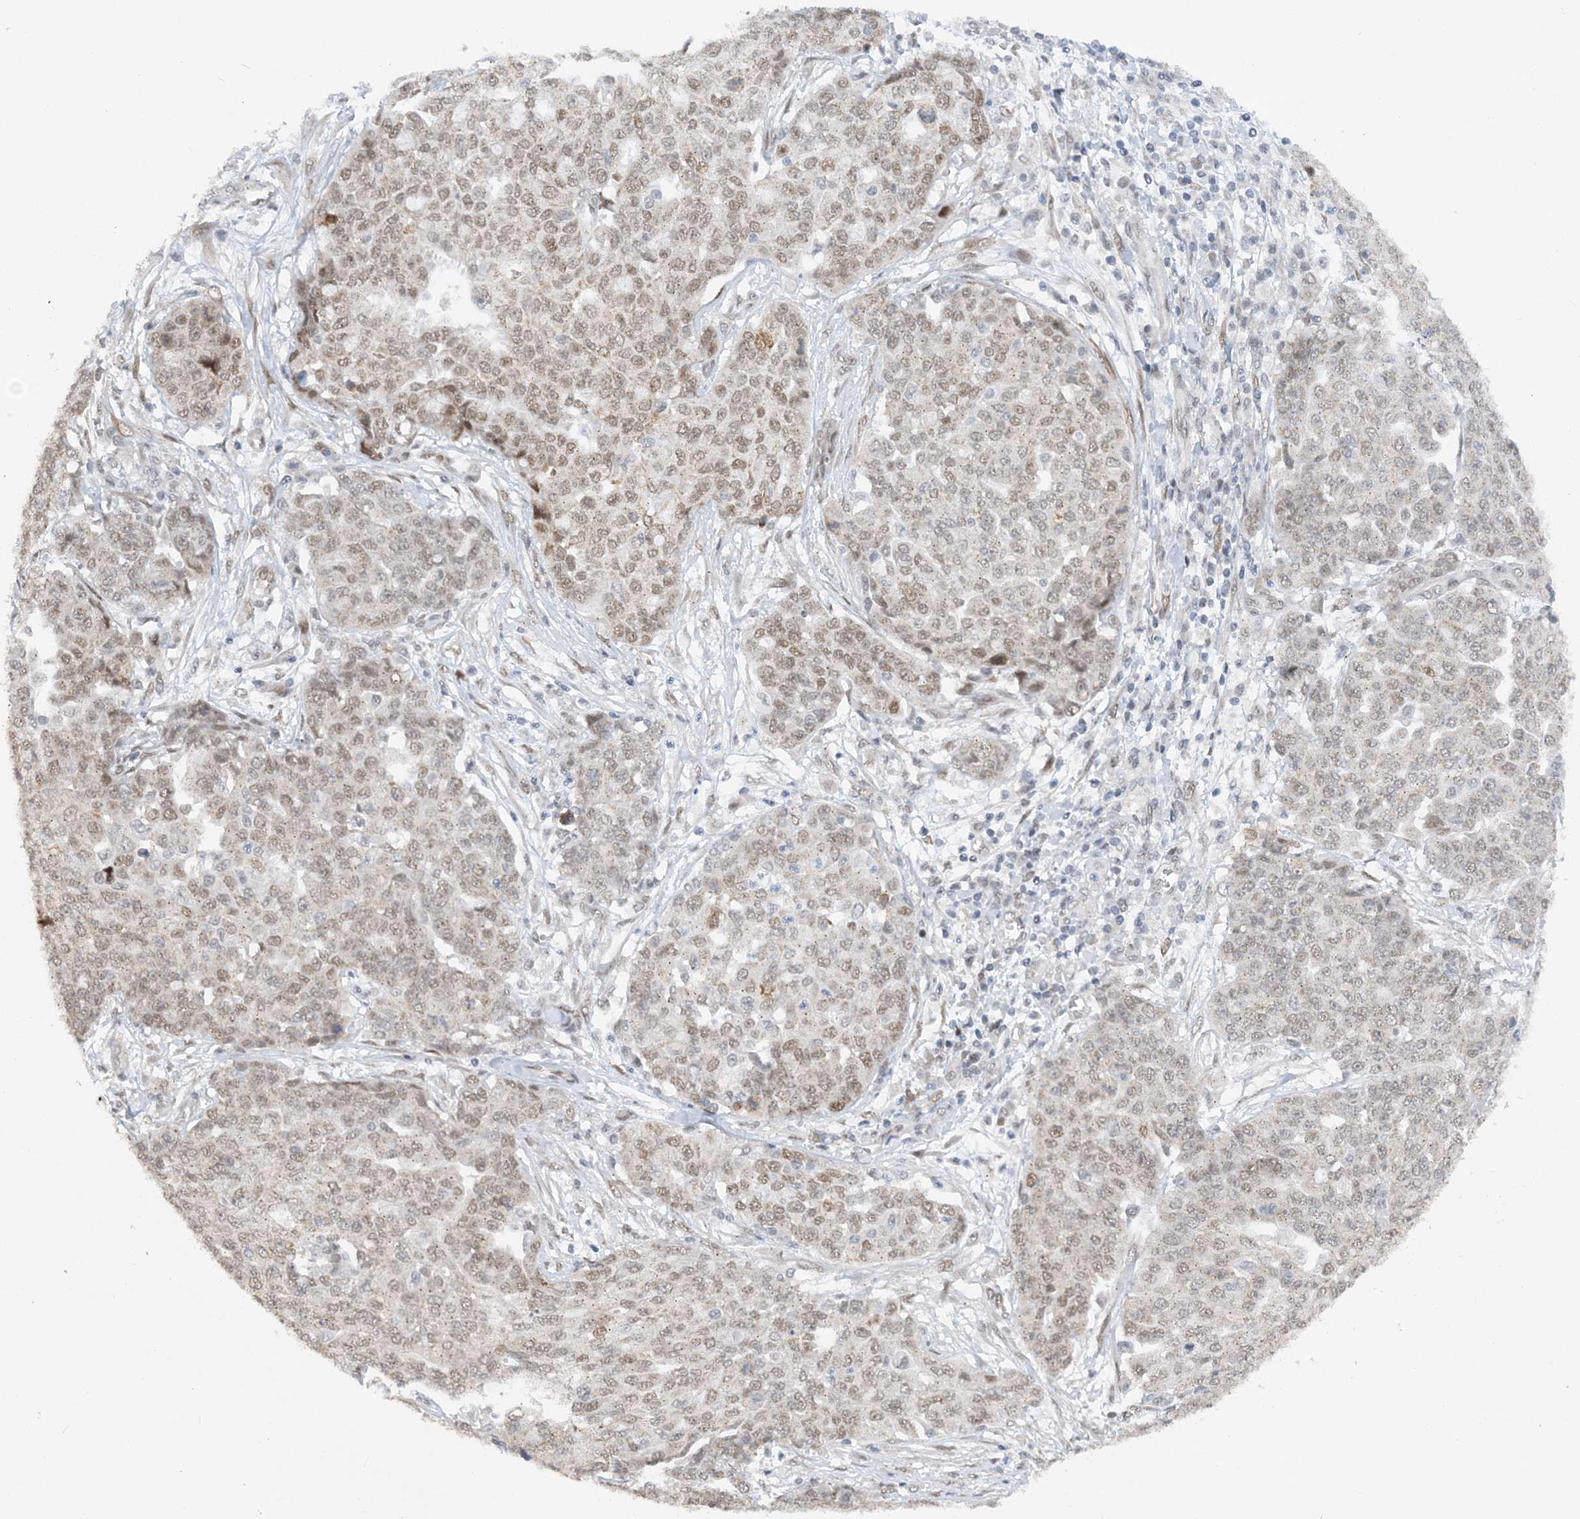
{"staining": {"intensity": "weak", "quantity": "25%-75%", "location": "nuclear"}, "tissue": "ovarian cancer", "cell_type": "Tumor cells", "image_type": "cancer", "snomed": [{"axis": "morphology", "description": "Cystadenocarcinoma, serous, NOS"}, {"axis": "topography", "description": "Soft tissue"}, {"axis": "topography", "description": "Ovary"}], "caption": "Immunohistochemistry (IHC) staining of ovarian cancer, which demonstrates low levels of weak nuclear positivity in approximately 25%-75% of tumor cells indicating weak nuclear protein expression. The staining was performed using DAB (3,3'-diaminobenzidine) (brown) for protein detection and nuclei were counterstained in hematoxylin (blue).", "gene": "WAC", "patient": {"sex": "female", "age": 57}}